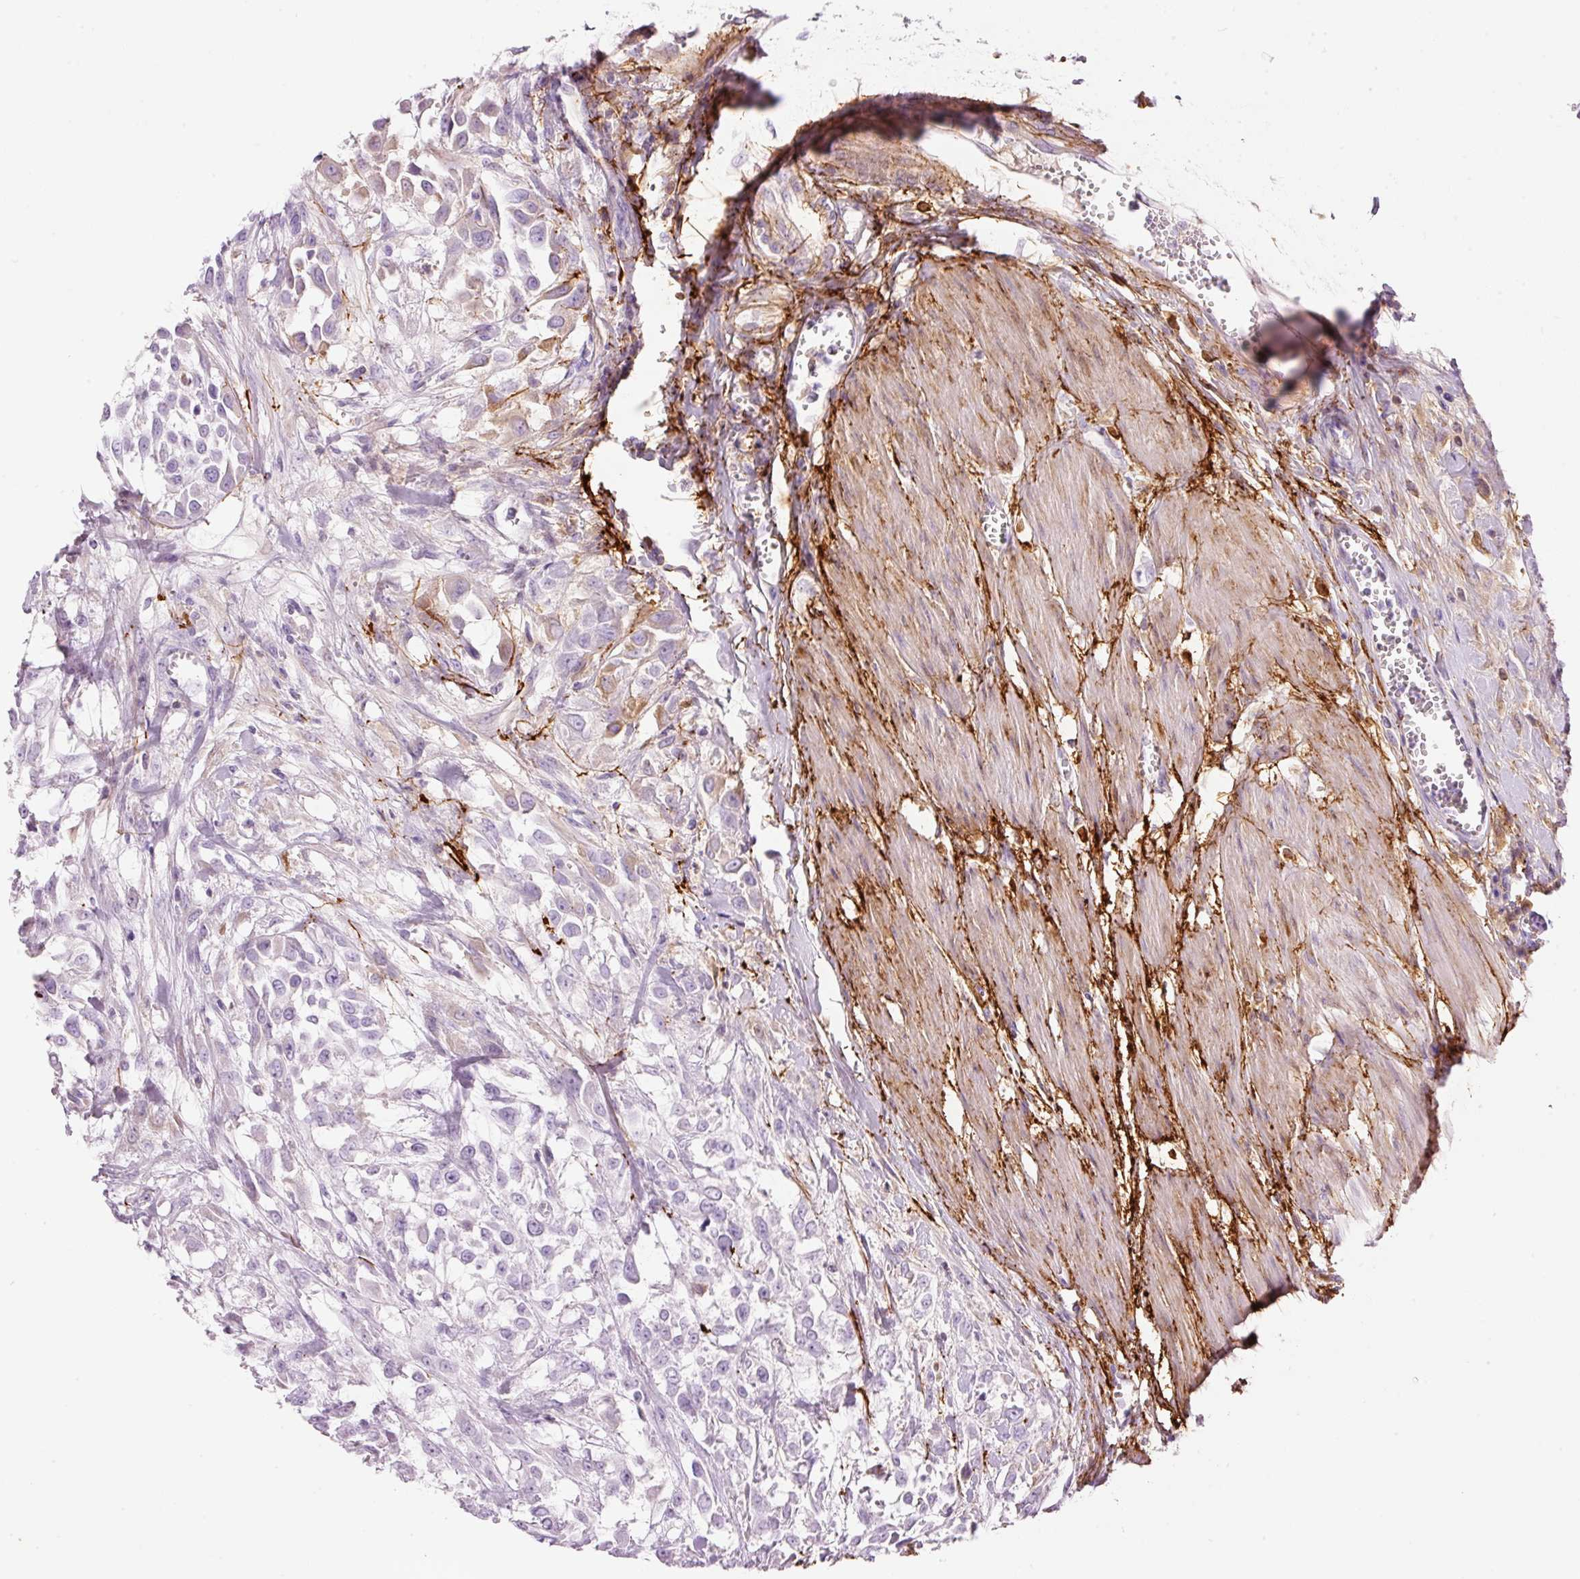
{"staining": {"intensity": "negative", "quantity": "none", "location": "none"}, "tissue": "urothelial cancer", "cell_type": "Tumor cells", "image_type": "cancer", "snomed": [{"axis": "morphology", "description": "Urothelial carcinoma, High grade"}, {"axis": "topography", "description": "Urinary bladder"}], "caption": "The immunohistochemistry image has no significant positivity in tumor cells of high-grade urothelial carcinoma tissue.", "gene": "MFAP4", "patient": {"sex": "male", "age": 57}}